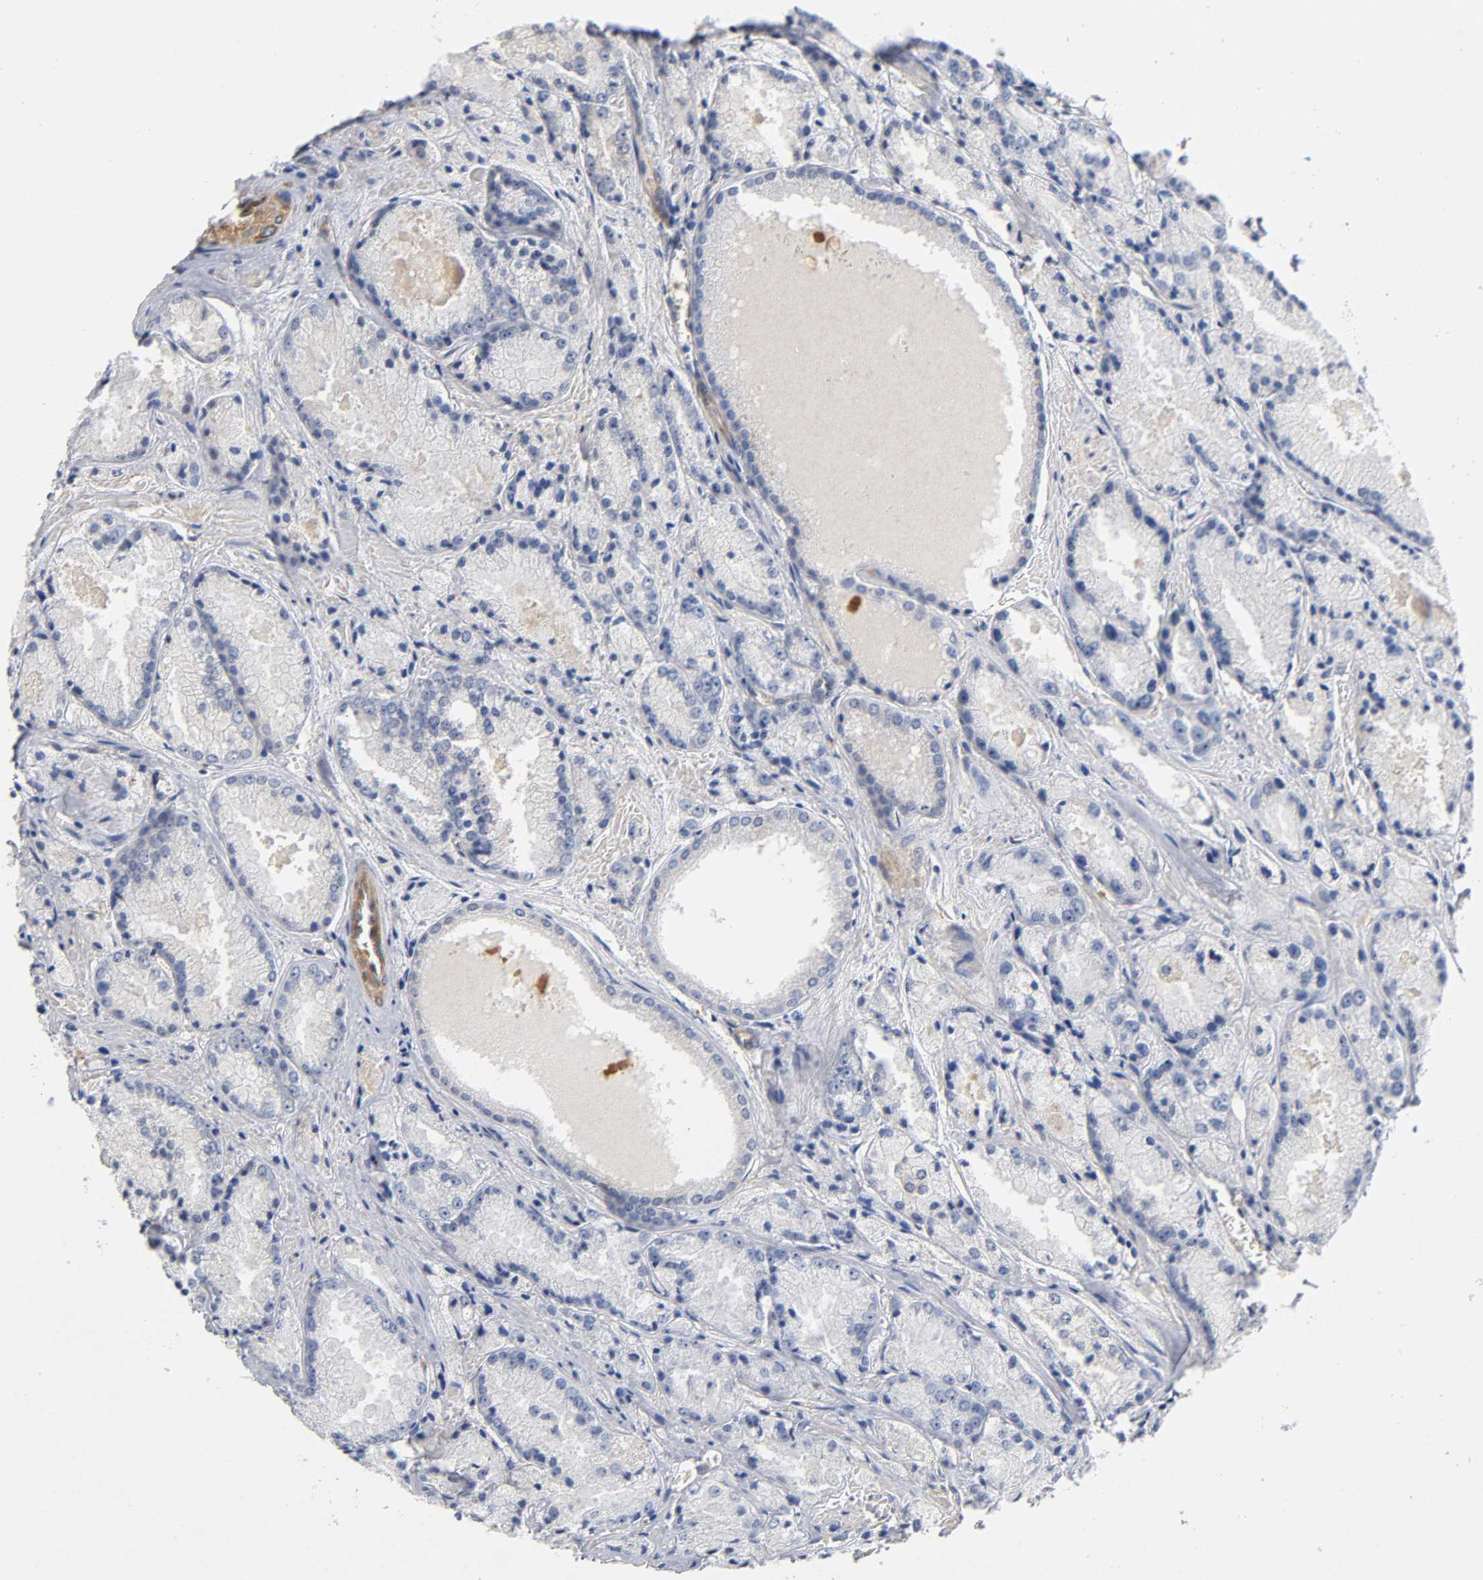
{"staining": {"intensity": "weak", "quantity": "<25%", "location": "cytoplasmic/membranous"}, "tissue": "prostate cancer", "cell_type": "Tumor cells", "image_type": "cancer", "snomed": [{"axis": "morphology", "description": "Adenocarcinoma, Low grade"}, {"axis": "topography", "description": "Prostate"}], "caption": "High magnification brightfield microscopy of adenocarcinoma (low-grade) (prostate) stained with DAB (brown) and counterstained with hematoxylin (blue): tumor cells show no significant positivity.", "gene": "TNC", "patient": {"sex": "male", "age": 64}}